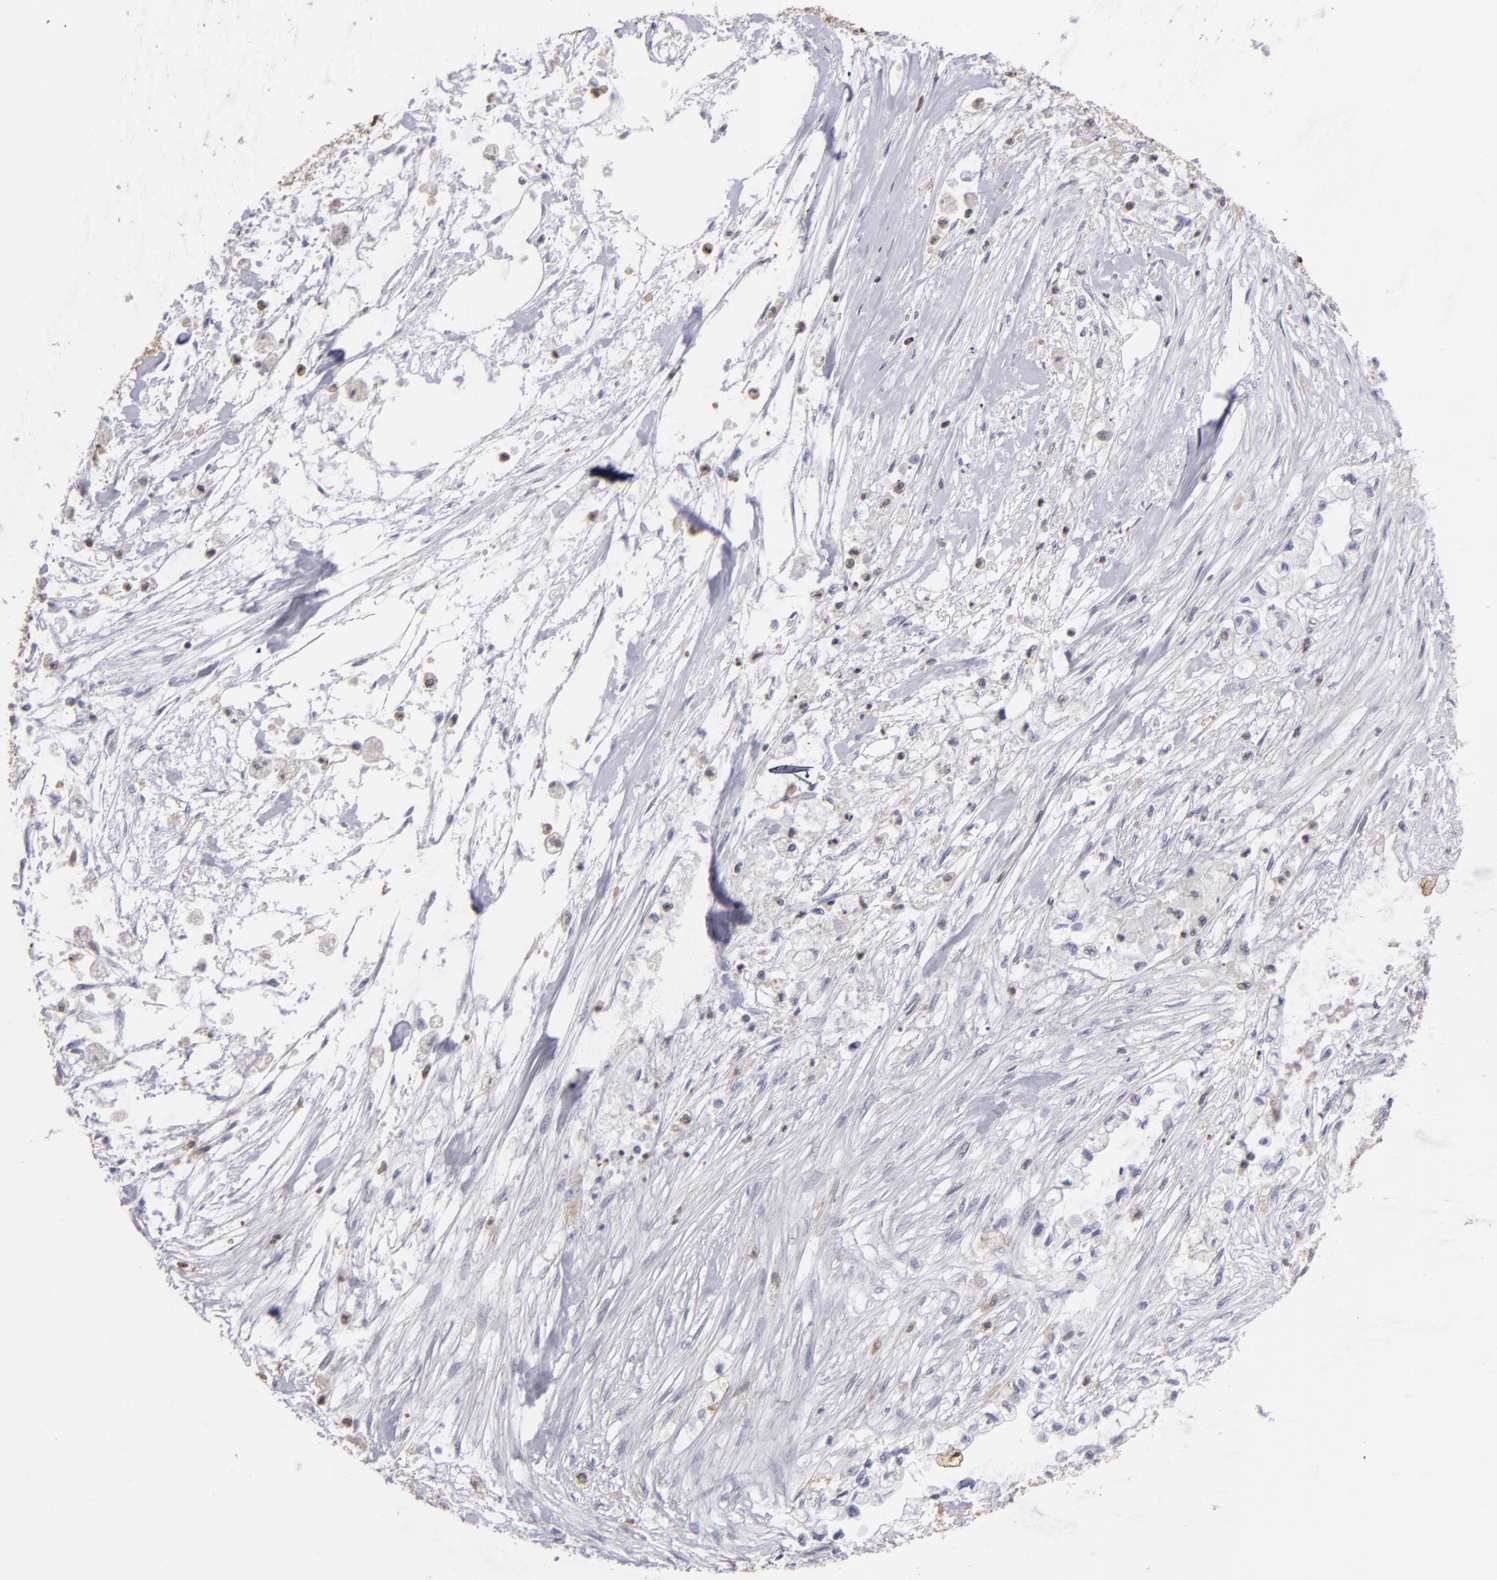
{"staining": {"intensity": "moderate", "quantity": "<25%", "location": "cytoplasmic/membranous,nuclear"}, "tissue": "pancreatic cancer", "cell_type": "Tumor cells", "image_type": "cancer", "snomed": [{"axis": "morphology", "description": "Adenocarcinoma, NOS"}, {"axis": "topography", "description": "Pancreas"}], "caption": "Protein analysis of pancreatic cancer tissue demonstrates moderate cytoplasmic/membranous and nuclear expression in approximately <25% of tumor cells. (DAB (3,3'-diaminobenzidine) IHC, brown staining for protein, blue staining for nuclei).", "gene": "S100A2", "patient": {"sex": "male", "age": 79}}